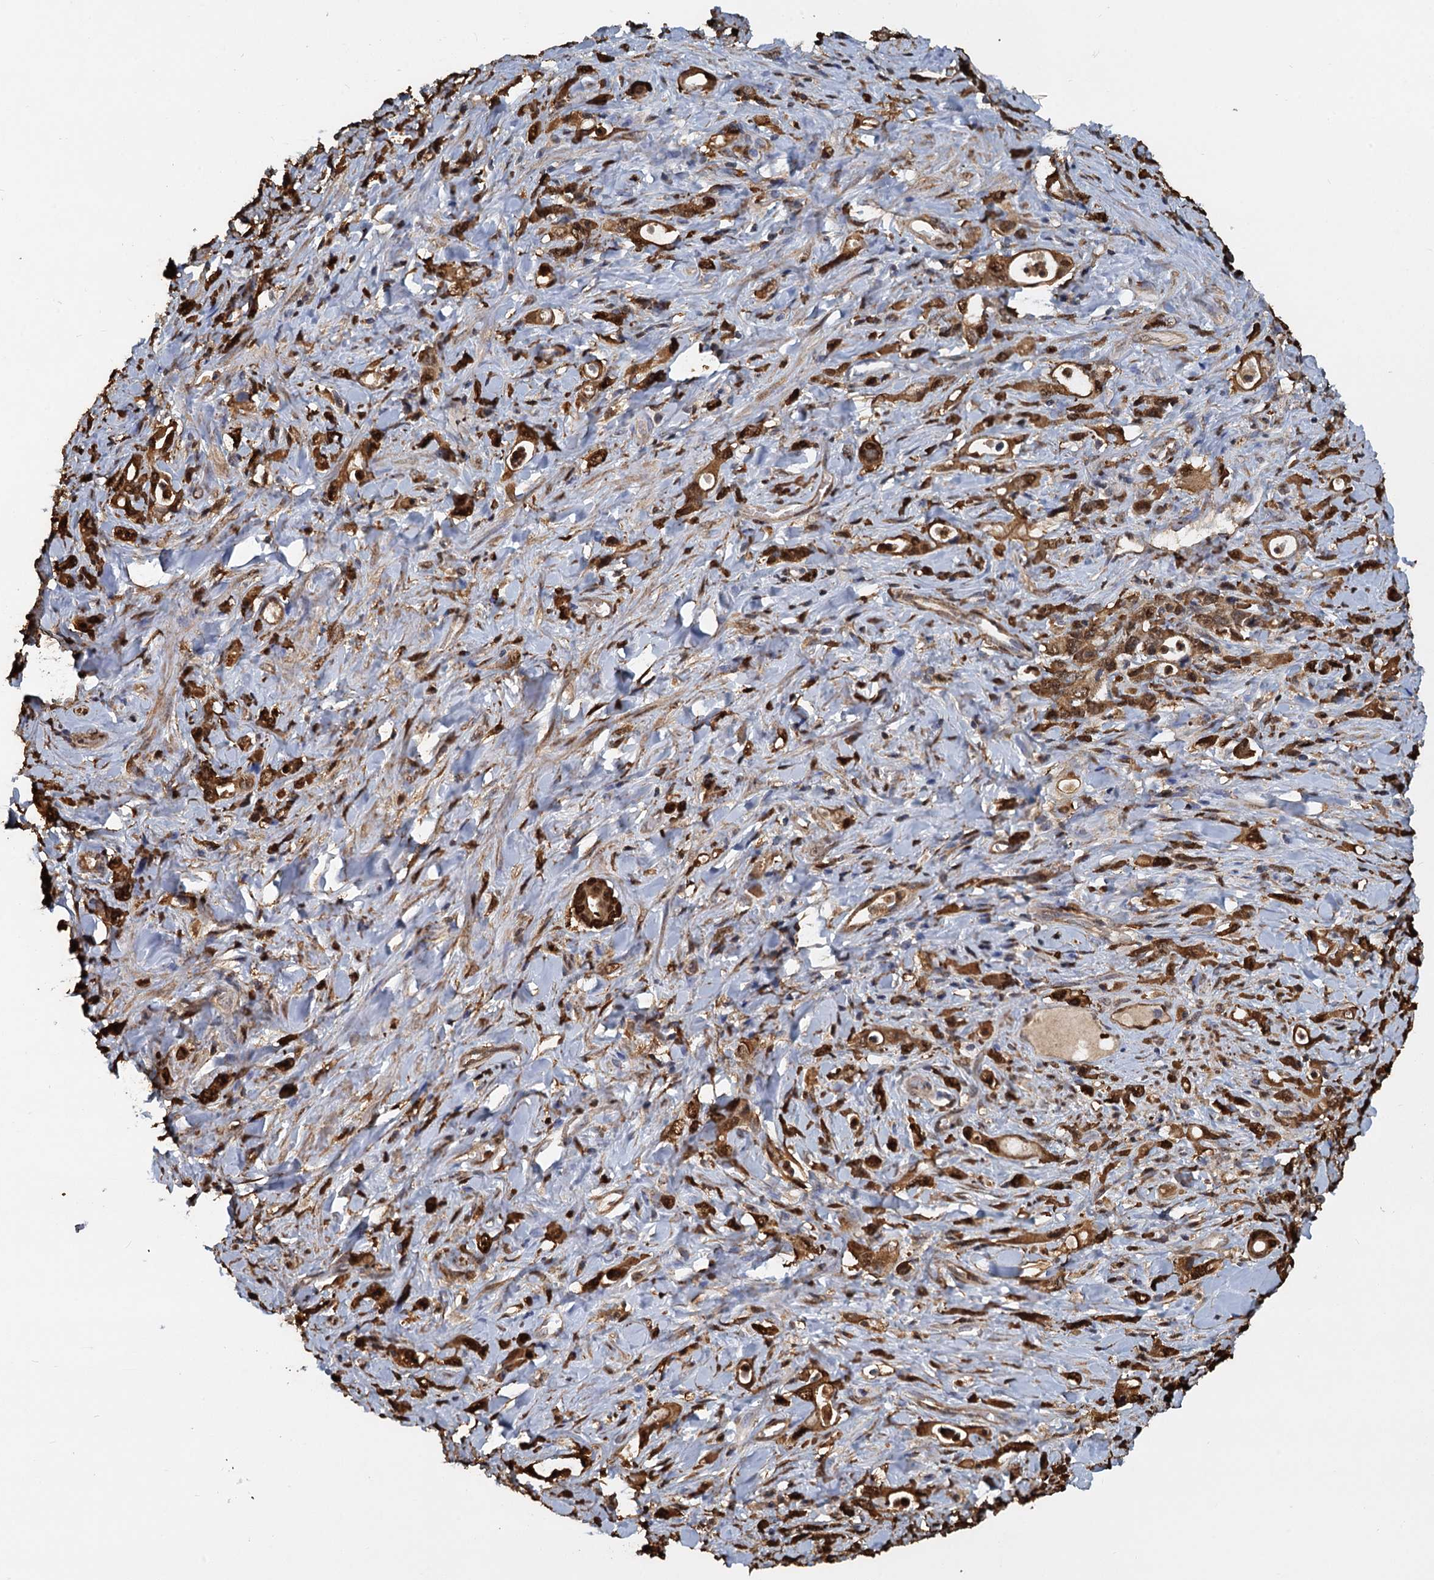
{"staining": {"intensity": "strong", "quantity": ">75%", "location": "cytoplasmic/membranous,nuclear"}, "tissue": "stomach cancer", "cell_type": "Tumor cells", "image_type": "cancer", "snomed": [{"axis": "morphology", "description": "Adenocarcinoma, NOS"}, {"axis": "topography", "description": "Stomach, lower"}], "caption": "Immunohistochemistry (IHC) of human stomach cancer exhibits high levels of strong cytoplasmic/membranous and nuclear positivity in about >75% of tumor cells. (Brightfield microscopy of DAB IHC at high magnification).", "gene": "S100A6", "patient": {"sex": "female", "age": 43}}